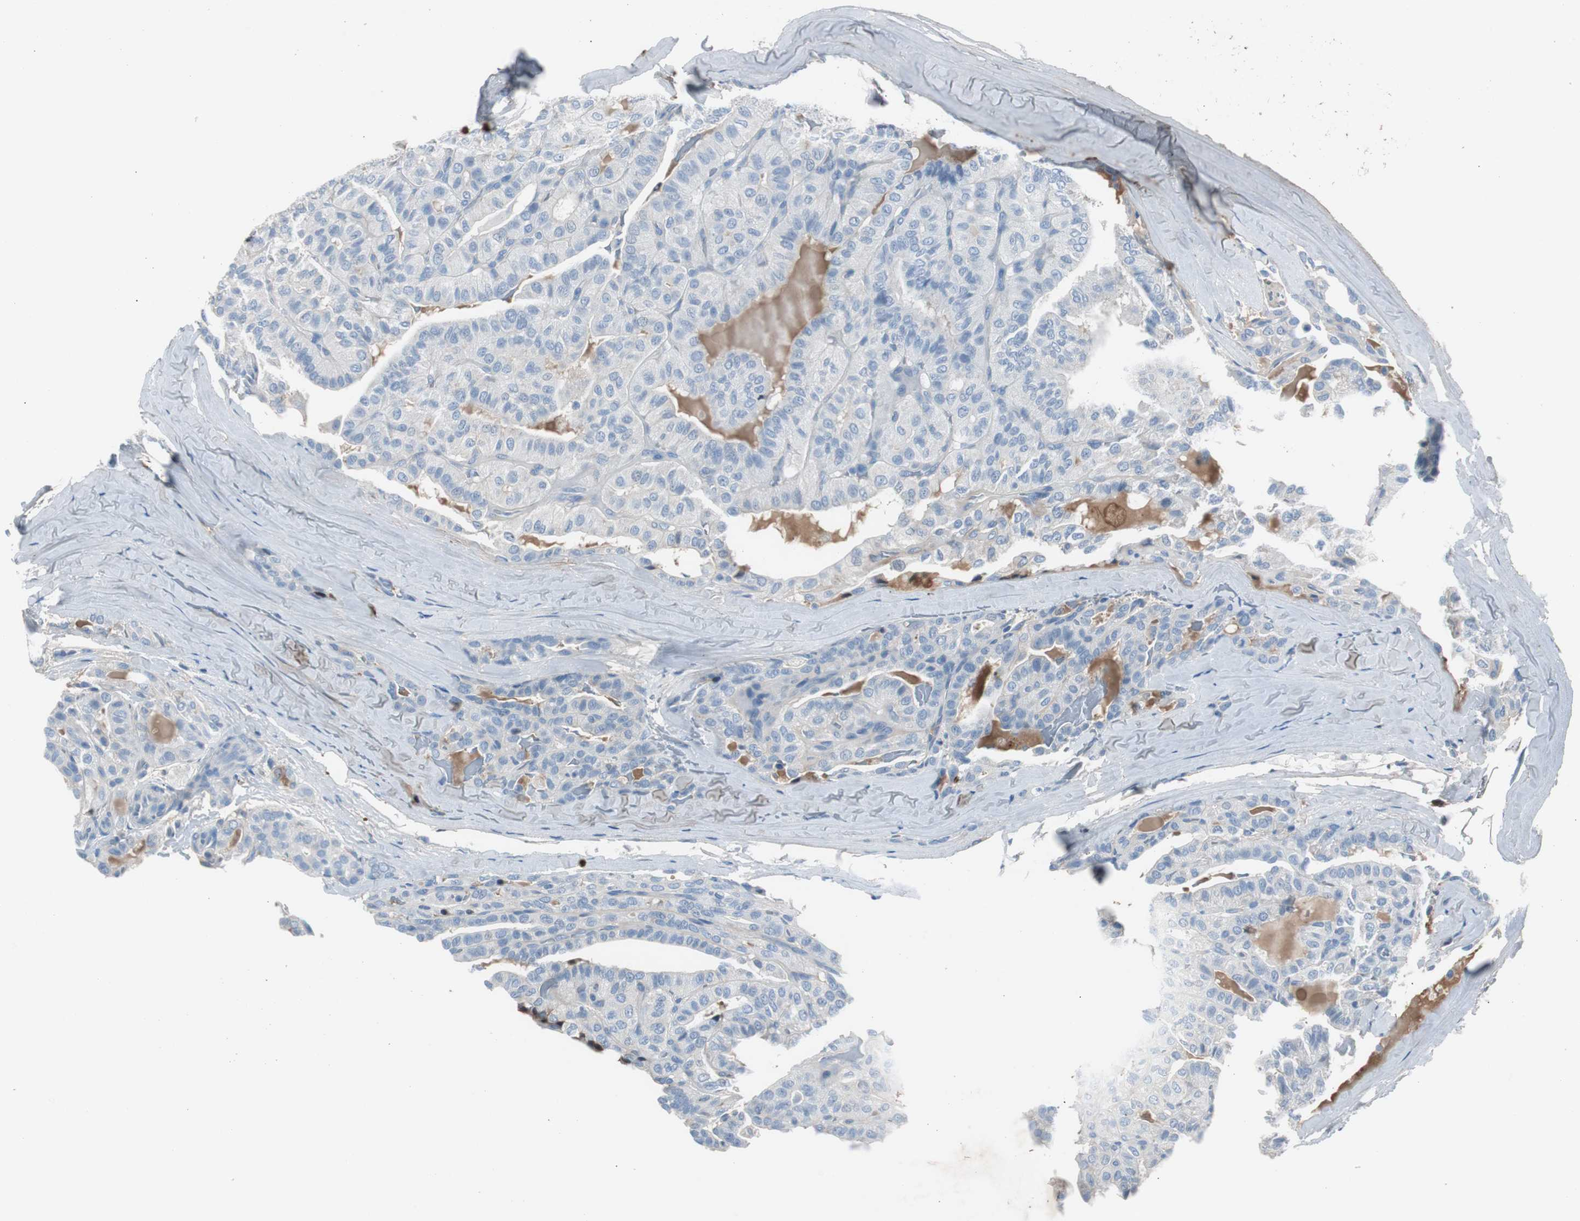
{"staining": {"intensity": "negative", "quantity": "none", "location": "none"}, "tissue": "thyroid cancer", "cell_type": "Tumor cells", "image_type": "cancer", "snomed": [{"axis": "morphology", "description": "Papillary adenocarcinoma, NOS"}, {"axis": "topography", "description": "Thyroid gland"}], "caption": "The photomicrograph shows no staining of tumor cells in thyroid papillary adenocarcinoma. Brightfield microscopy of immunohistochemistry (IHC) stained with DAB (3,3'-diaminobenzidine) (brown) and hematoxylin (blue), captured at high magnification.", "gene": "SERPINF1", "patient": {"sex": "male", "age": 77}}